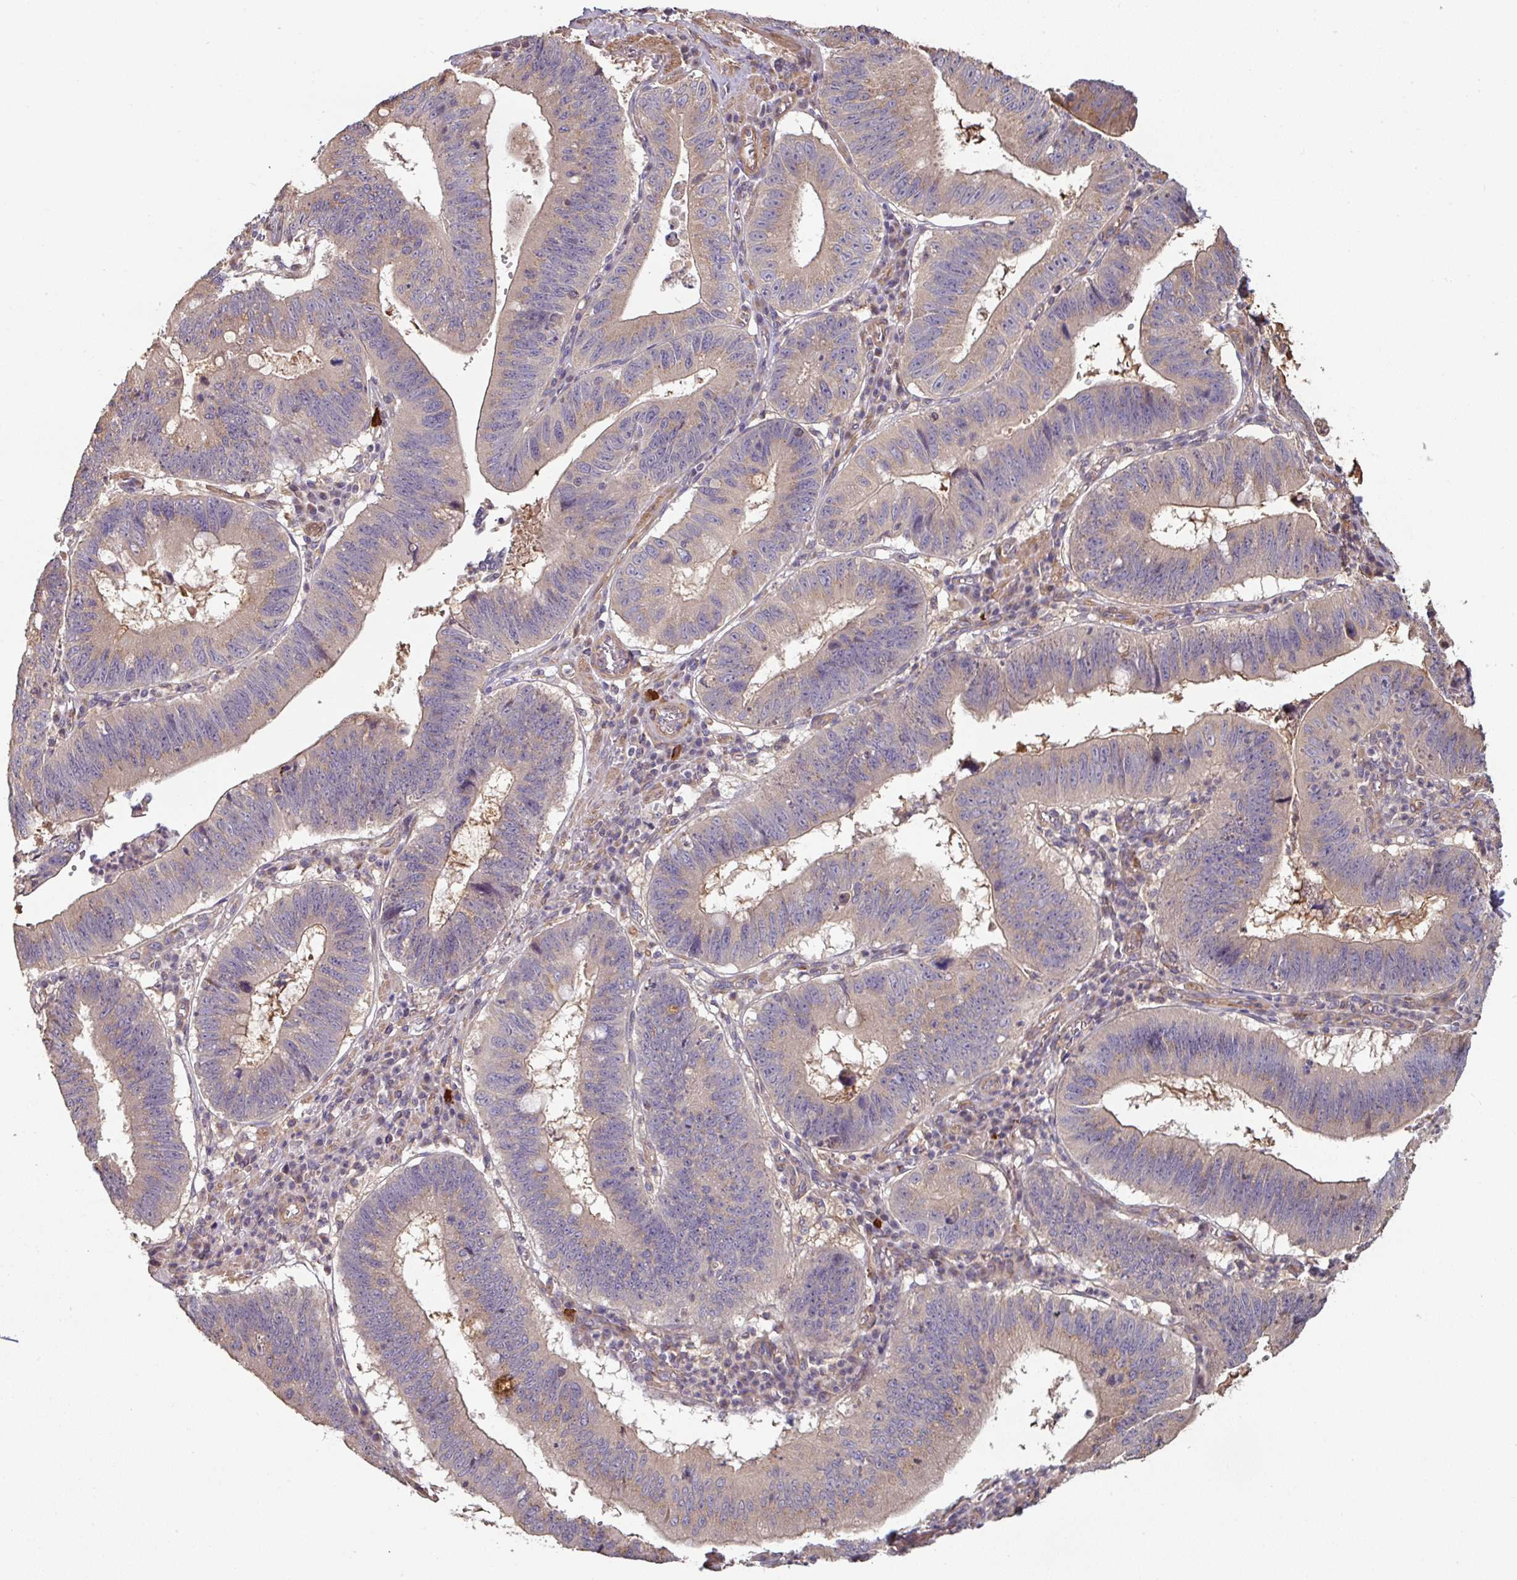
{"staining": {"intensity": "weak", "quantity": "<25%", "location": "cytoplasmic/membranous"}, "tissue": "stomach cancer", "cell_type": "Tumor cells", "image_type": "cancer", "snomed": [{"axis": "morphology", "description": "Adenocarcinoma, NOS"}, {"axis": "topography", "description": "Stomach"}], "caption": "Immunohistochemistry image of neoplastic tissue: stomach adenocarcinoma stained with DAB reveals no significant protein positivity in tumor cells.", "gene": "SIK1", "patient": {"sex": "male", "age": 59}}